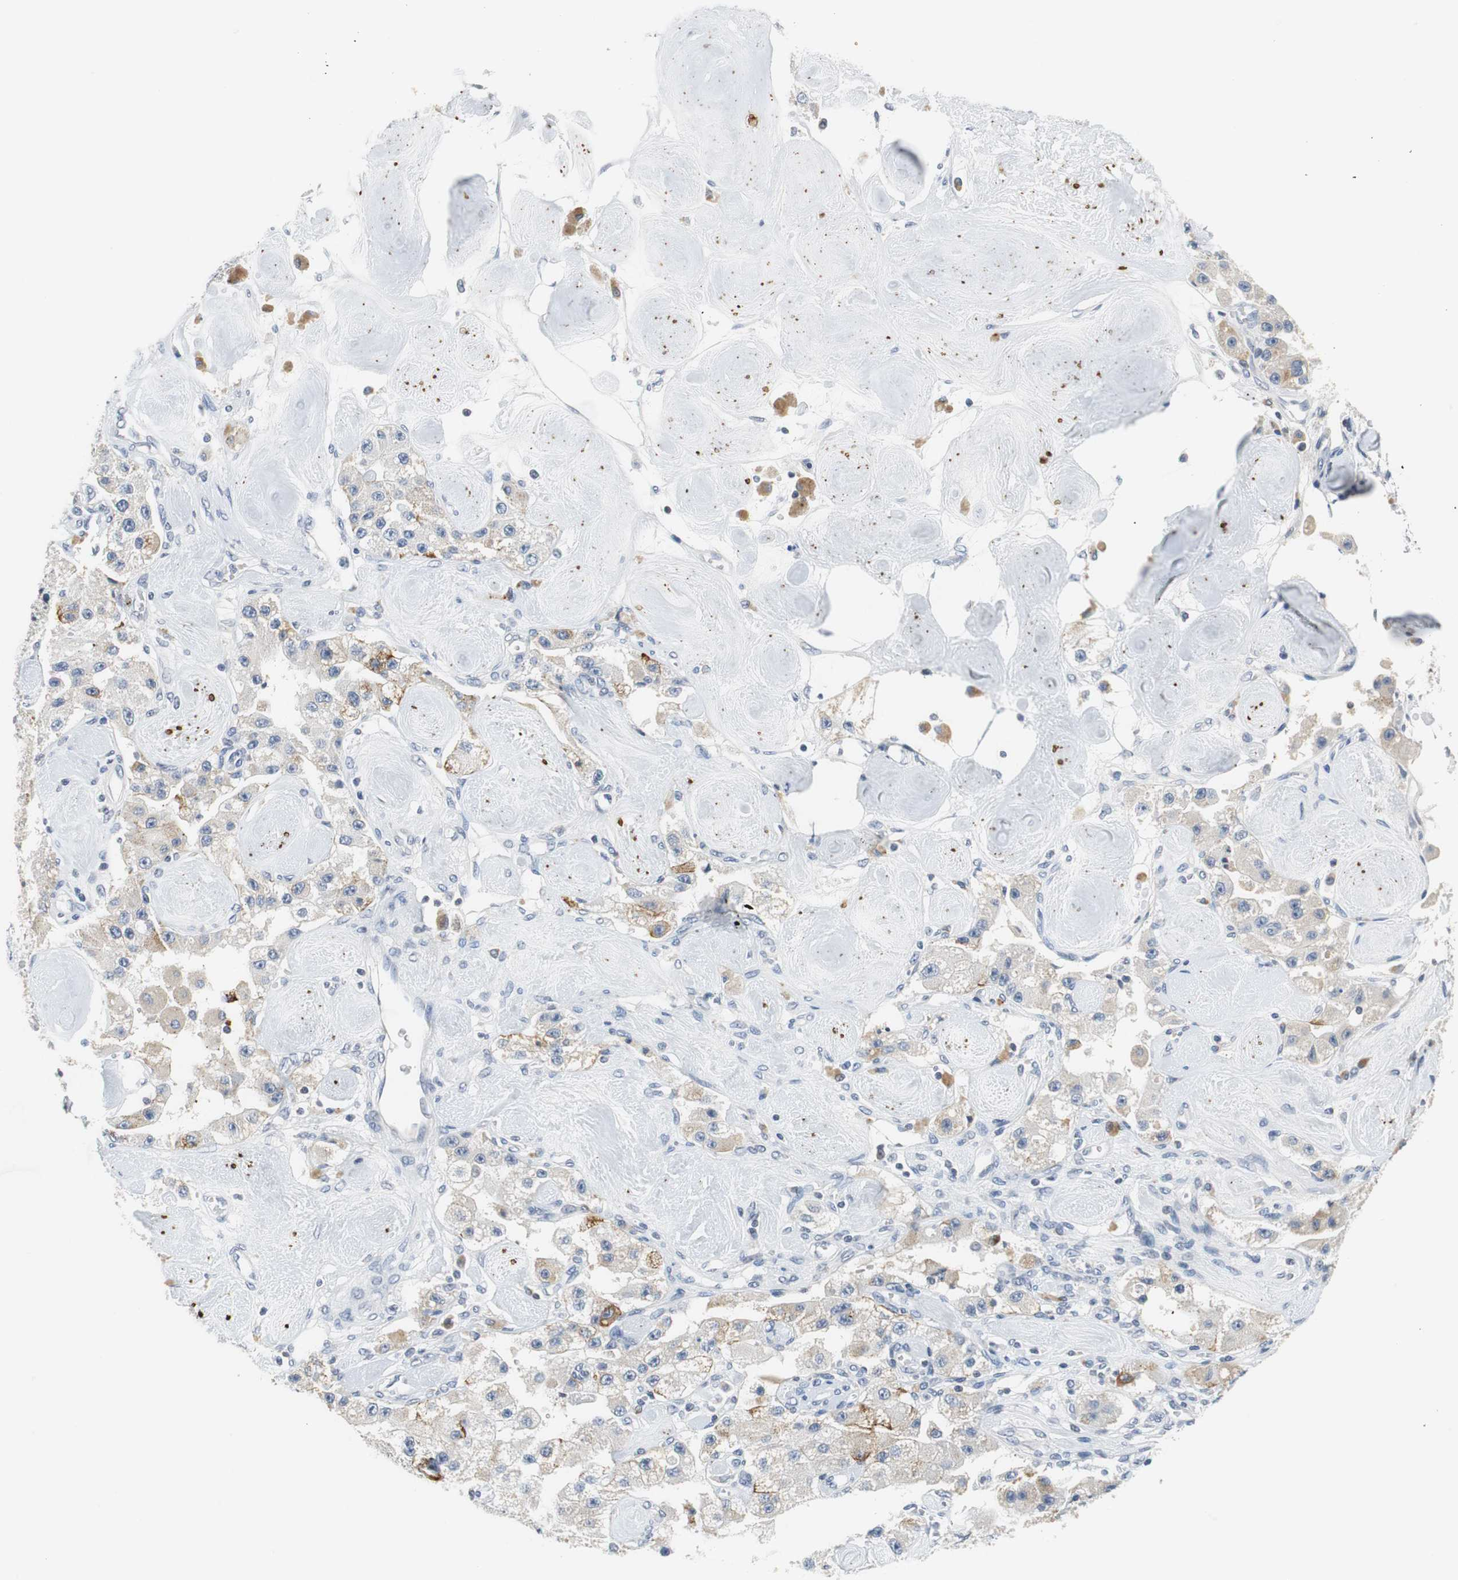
{"staining": {"intensity": "weak", "quantity": "25%-75%", "location": "cytoplasmic/membranous"}, "tissue": "carcinoid", "cell_type": "Tumor cells", "image_type": "cancer", "snomed": [{"axis": "morphology", "description": "Carcinoid, malignant, NOS"}, {"axis": "topography", "description": "Pancreas"}], "caption": "Immunohistochemical staining of human carcinoid (malignant) demonstrates low levels of weak cytoplasmic/membranous protein staining in about 25%-75% of tumor cells.", "gene": "GLCCI1", "patient": {"sex": "male", "age": 41}}